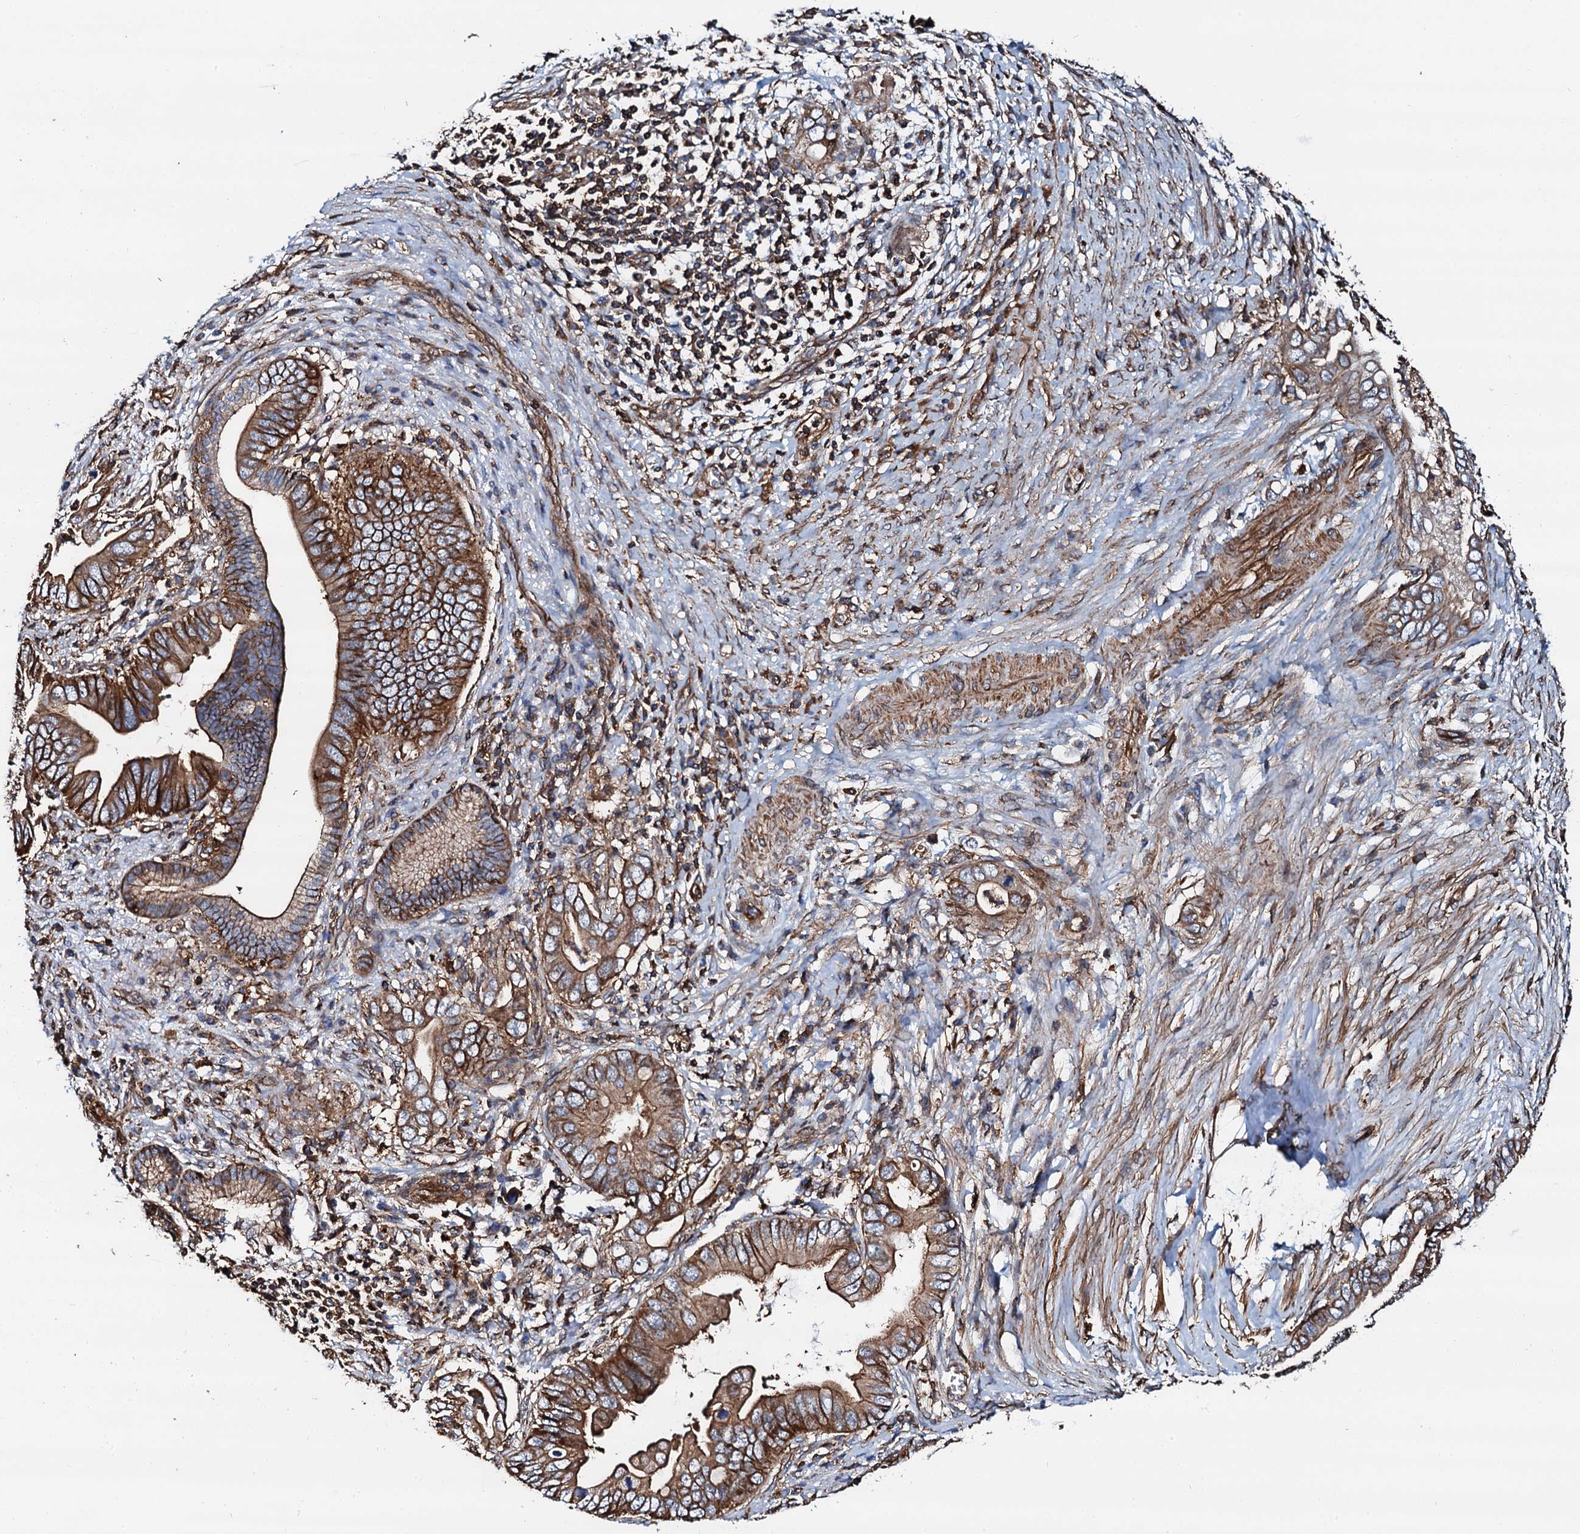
{"staining": {"intensity": "moderate", "quantity": ">75%", "location": "cytoplasmic/membranous"}, "tissue": "pancreatic cancer", "cell_type": "Tumor cells", "image_type": "cancer", "snomed": [{"axis": "morphology", "description": "Adenocarcinoma, NOS"}, {"axis": "topography", "description": "Pancreas"}], "caption": "Pancreatic cancer (adenocarcinoma) stained with DAB (3,3'-diaminobenzidine) immunohistochemistry (IHC) reveals medium levels of moderate cytoplasmic/membranous positivity in about >75% of tumor cells.", "gene": "INTS10", "patient": {"sex": "male", "age": 75}}